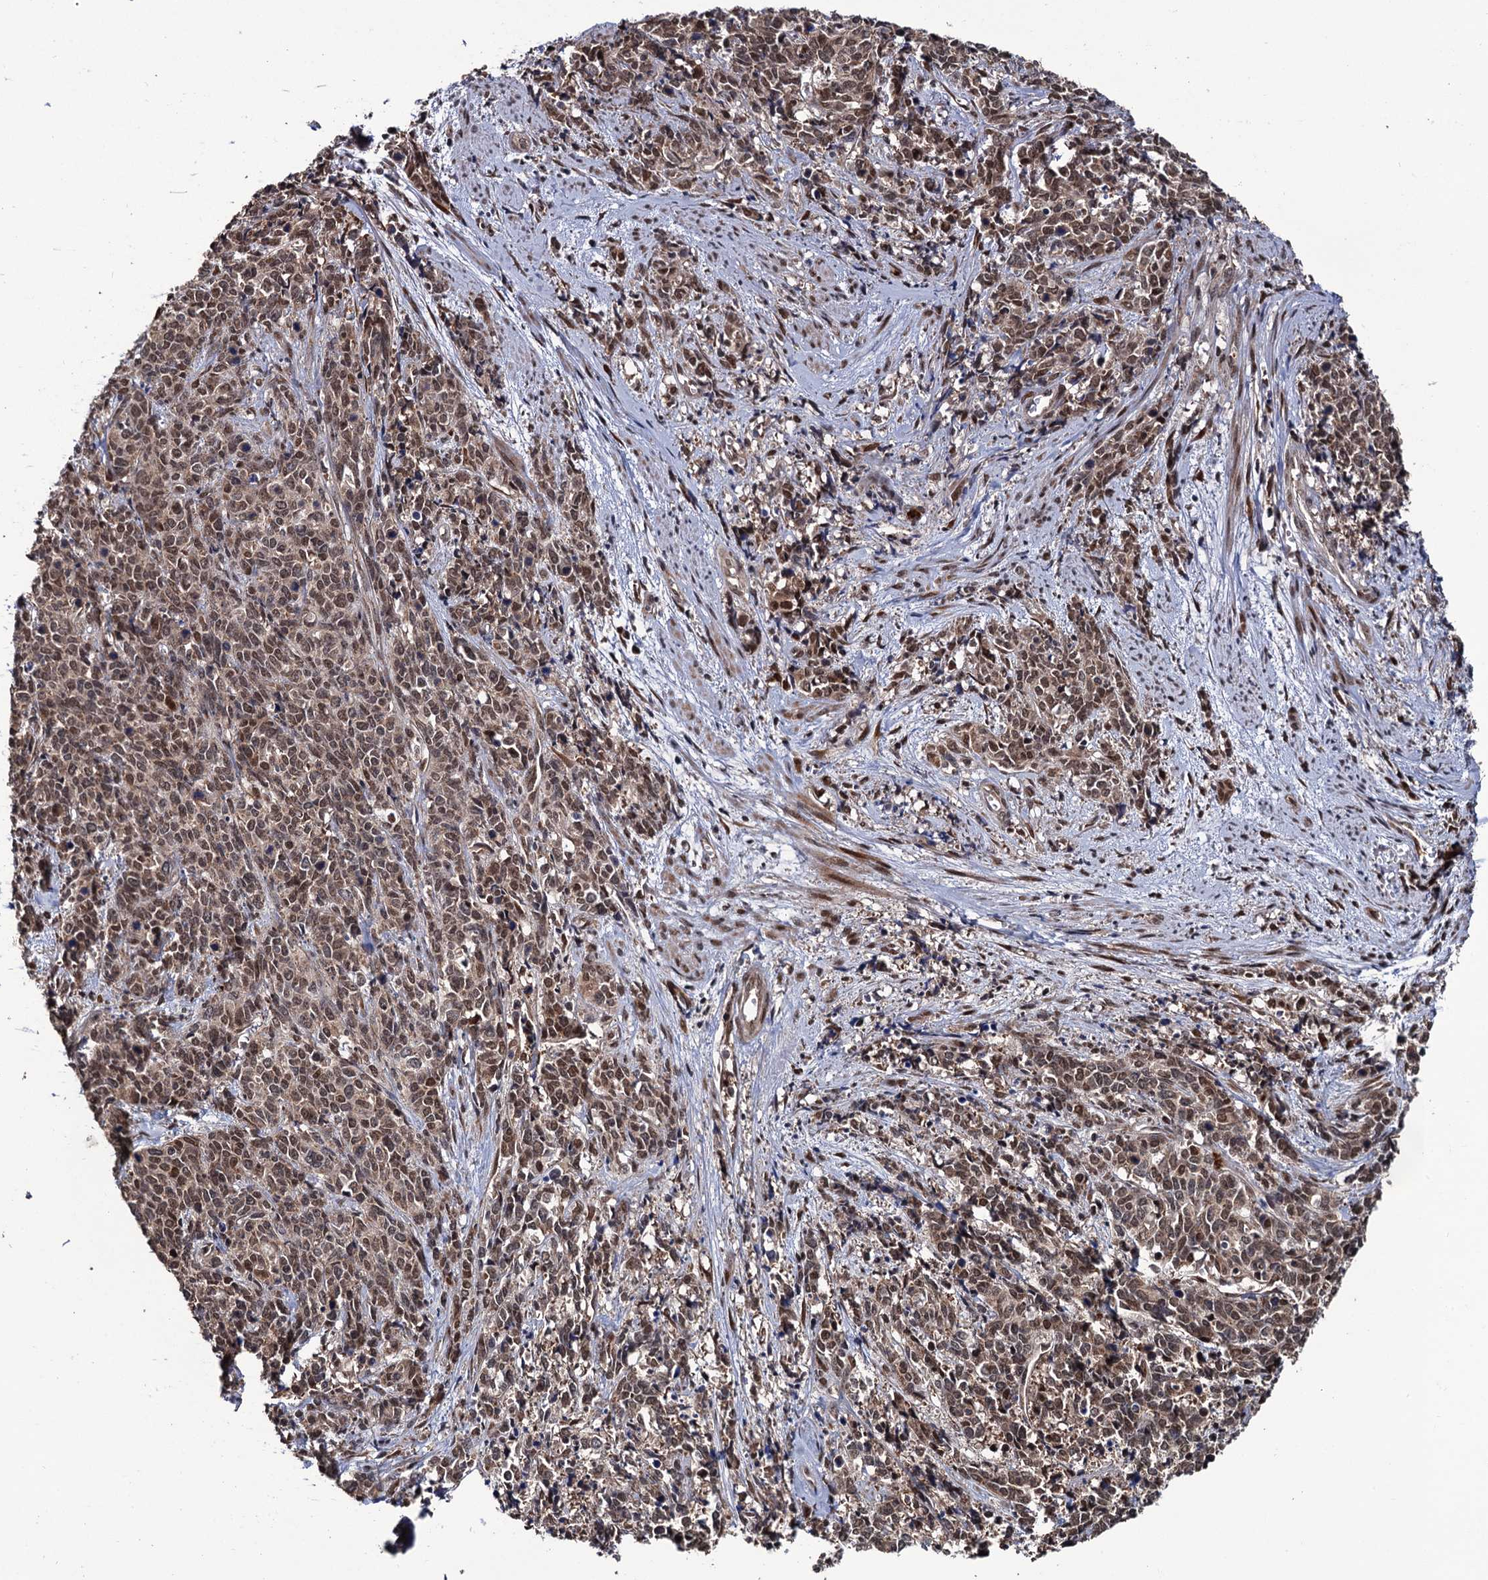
{"staining": {"intensity": "moderate", "quantity": ">75%", "location": "nuclear"}, "tissue": "cervical cancer", "cell_type": "Tumor cells", "image_type": "cancer", "snomed": [{"axis": "morphology", "description": "Squamous cell carcinoma, NOS"}, {"axis": "topography", "description": "Cervix"}], "caption": "Protein expression by IHC exhibits moderate nuclear staining in approximately >75% of tumor cells in cervical cancer. Using DAB (brown) and hematoxylin (blue) stains, captured at high magnification using brightfield microscopy.", "gene": "LRRC63", "patient": {"sex": "female", "age": 60}}